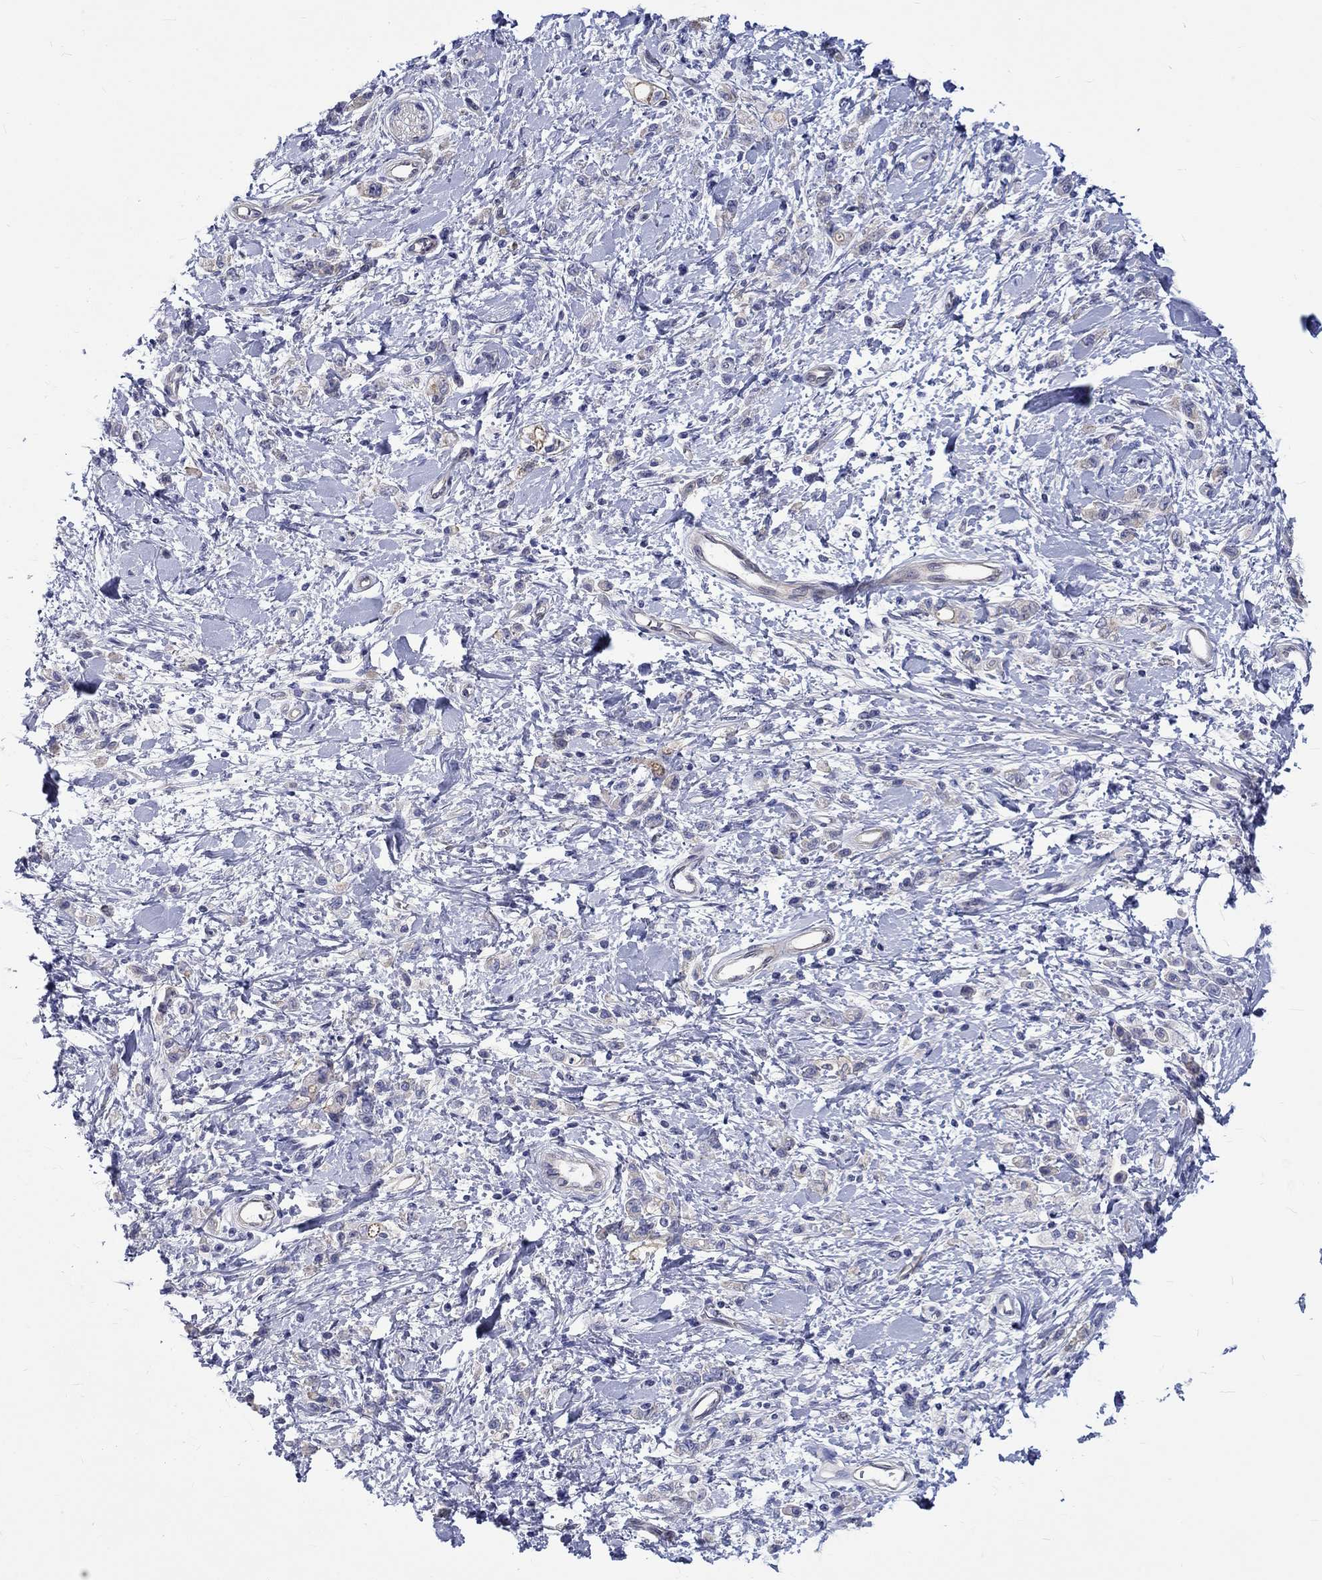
{"staining": {"intensity": "negative", "quantity": "none", "location": "none"}, "tissue": "stomach cancer", "cell_type": "Tumor cells", "image_type": "cancer", "snomed": [{"axis": "morphology", "description": "Adenocarcinoma, NOS"}, {"axis": "topography", "description": "Stomach"}], "caption": "A photomicrograph of stomach adenocarcinoma stained for a protein shows no brown staining in tumor cells.", "gene": "SH2D7", "patient": {"sex": "male", "age": 77}}